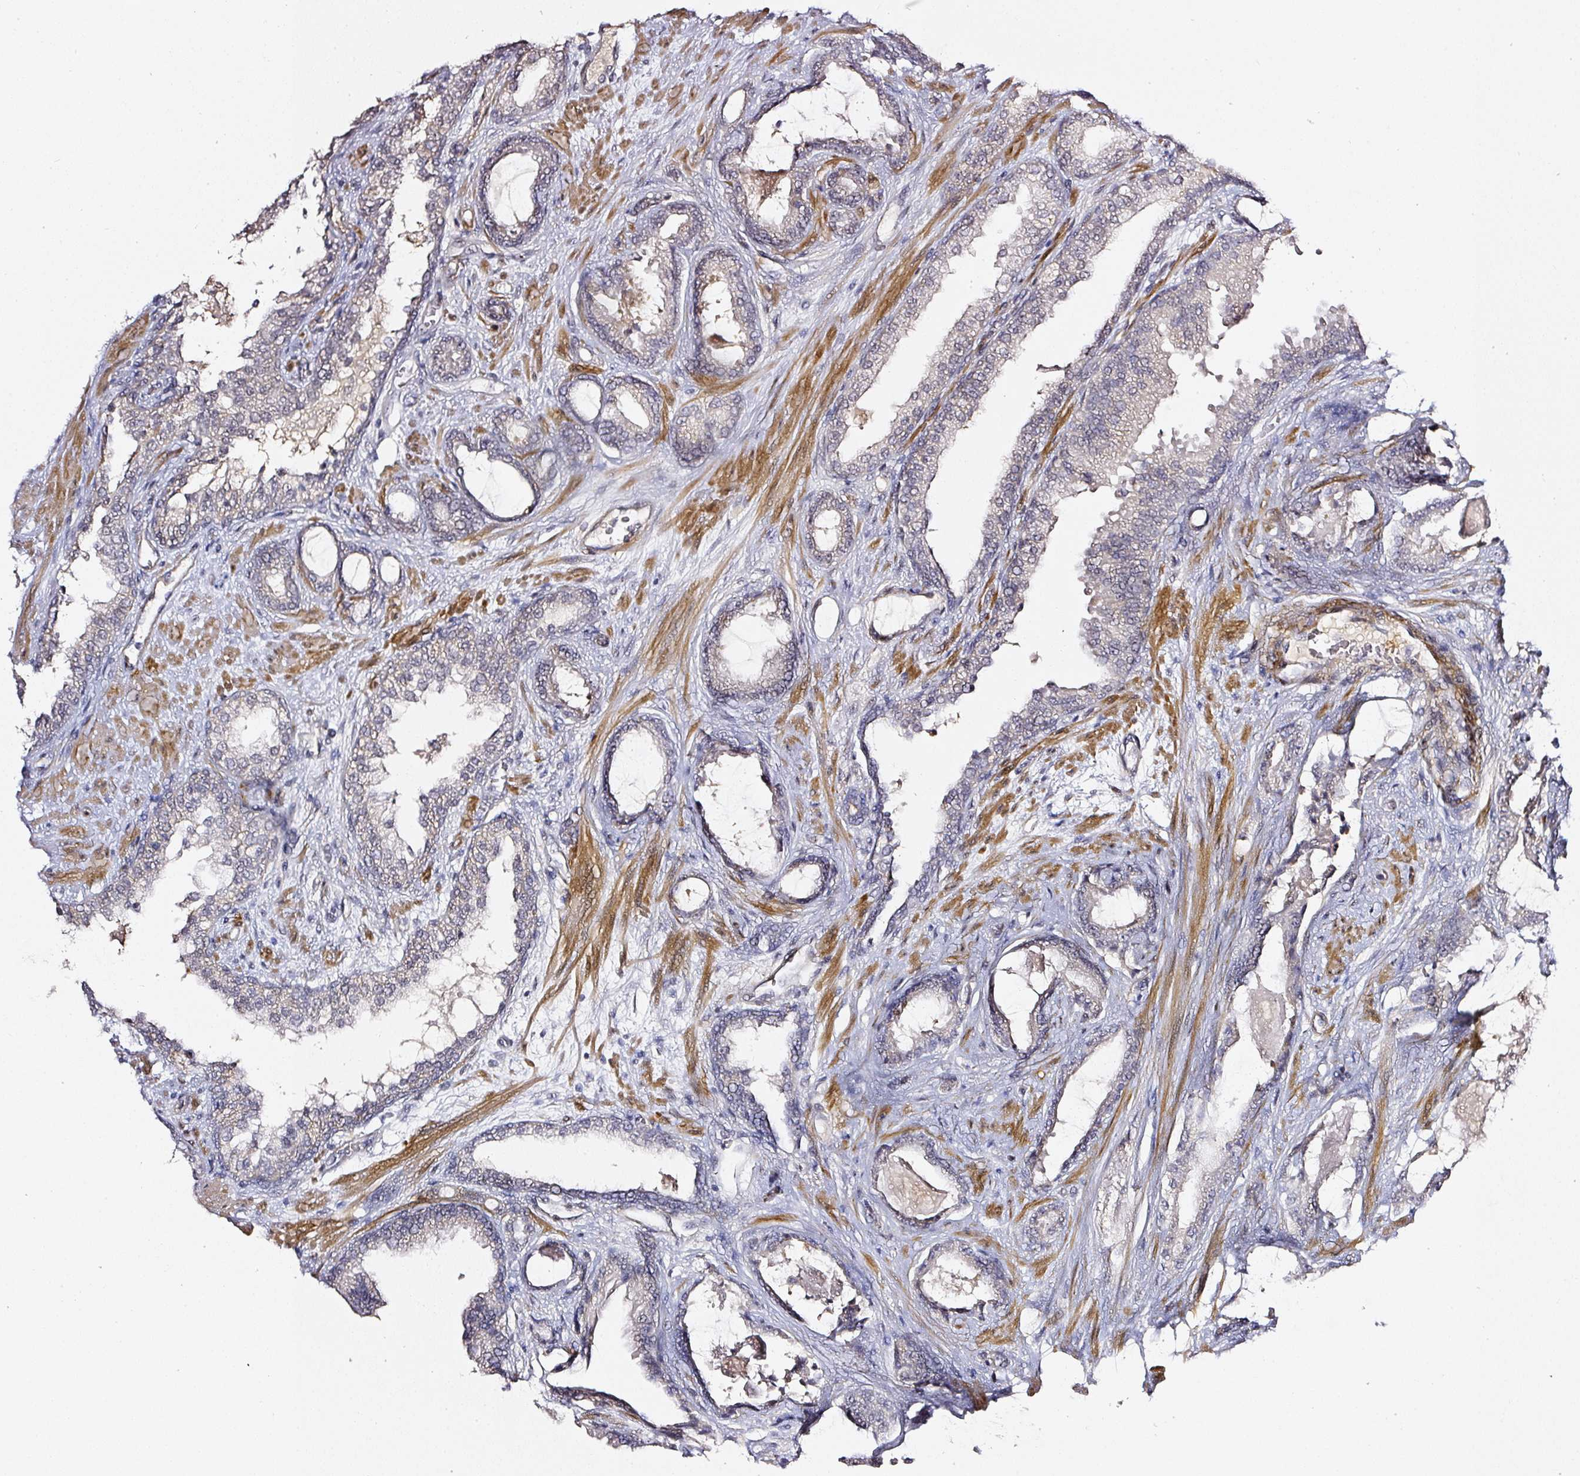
{"staining": {"intensity": "negative", "quantity": "none", "location": "none"}, "tissue": "prostate cancer", "cell_type": "Tumor cells", "image_type": "cancer", "snomed": [{"axis": "morphology", "description": "Adenocarcinoma, Low grade"}, {"axis": "topography", "description": "Prostate"}], "caption": "The immunohistochemistry (IHC) image has no significant expression in tumor cells of low-grade adenocarcinoma (prostate) tissue. (DAB immunohistochemistry (IHC) visualized using brightfield microscopy, high magnification).", "gene": "TOGARAM1", "patient": {"sex": "male", "age": 62}}